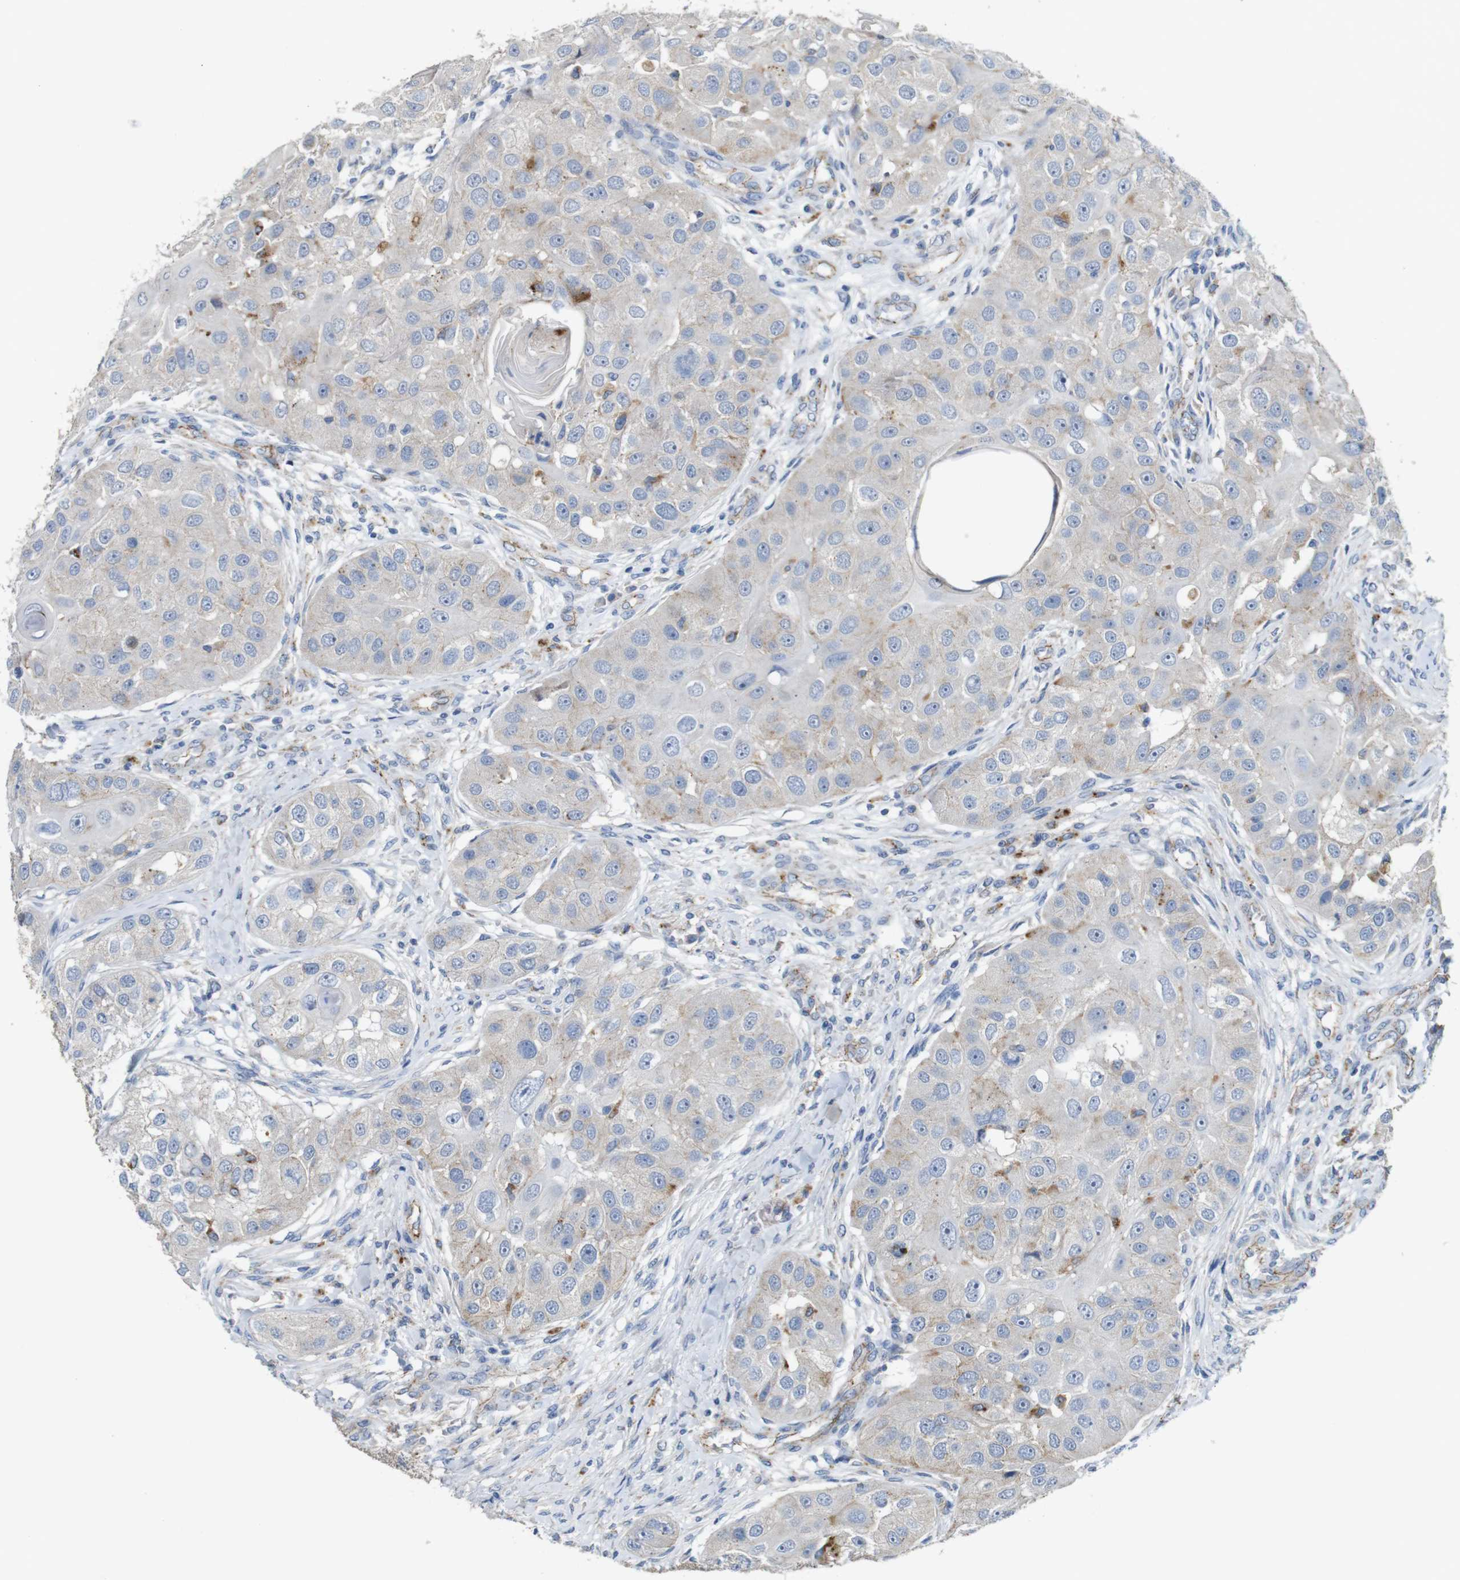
{"staining": {"intensity": "weak", "quantity": "<25%", "location": "cytoplasmic/membranous"}, "tissue": "head and neck cancer", "cell_type": "Tumor cells", "image_type": "cancer", "snomed": [{"axis": "morphology", "description": "Normal tissue, NOS"}, {"axis": "morphology", "description": "Squamous cell carcinoma, NOS"}, {"axis": "topography", "description": "Skeletal muscle"}, {"axis": "topography", "description": "Head-Neck"}], "caption": "Micrograph shows no significant protein expression in tumor cells of head and neck squamous cell carcinoma.", "gene": "NHLRC3", "patient": {"sex": "male", "age": 51}}